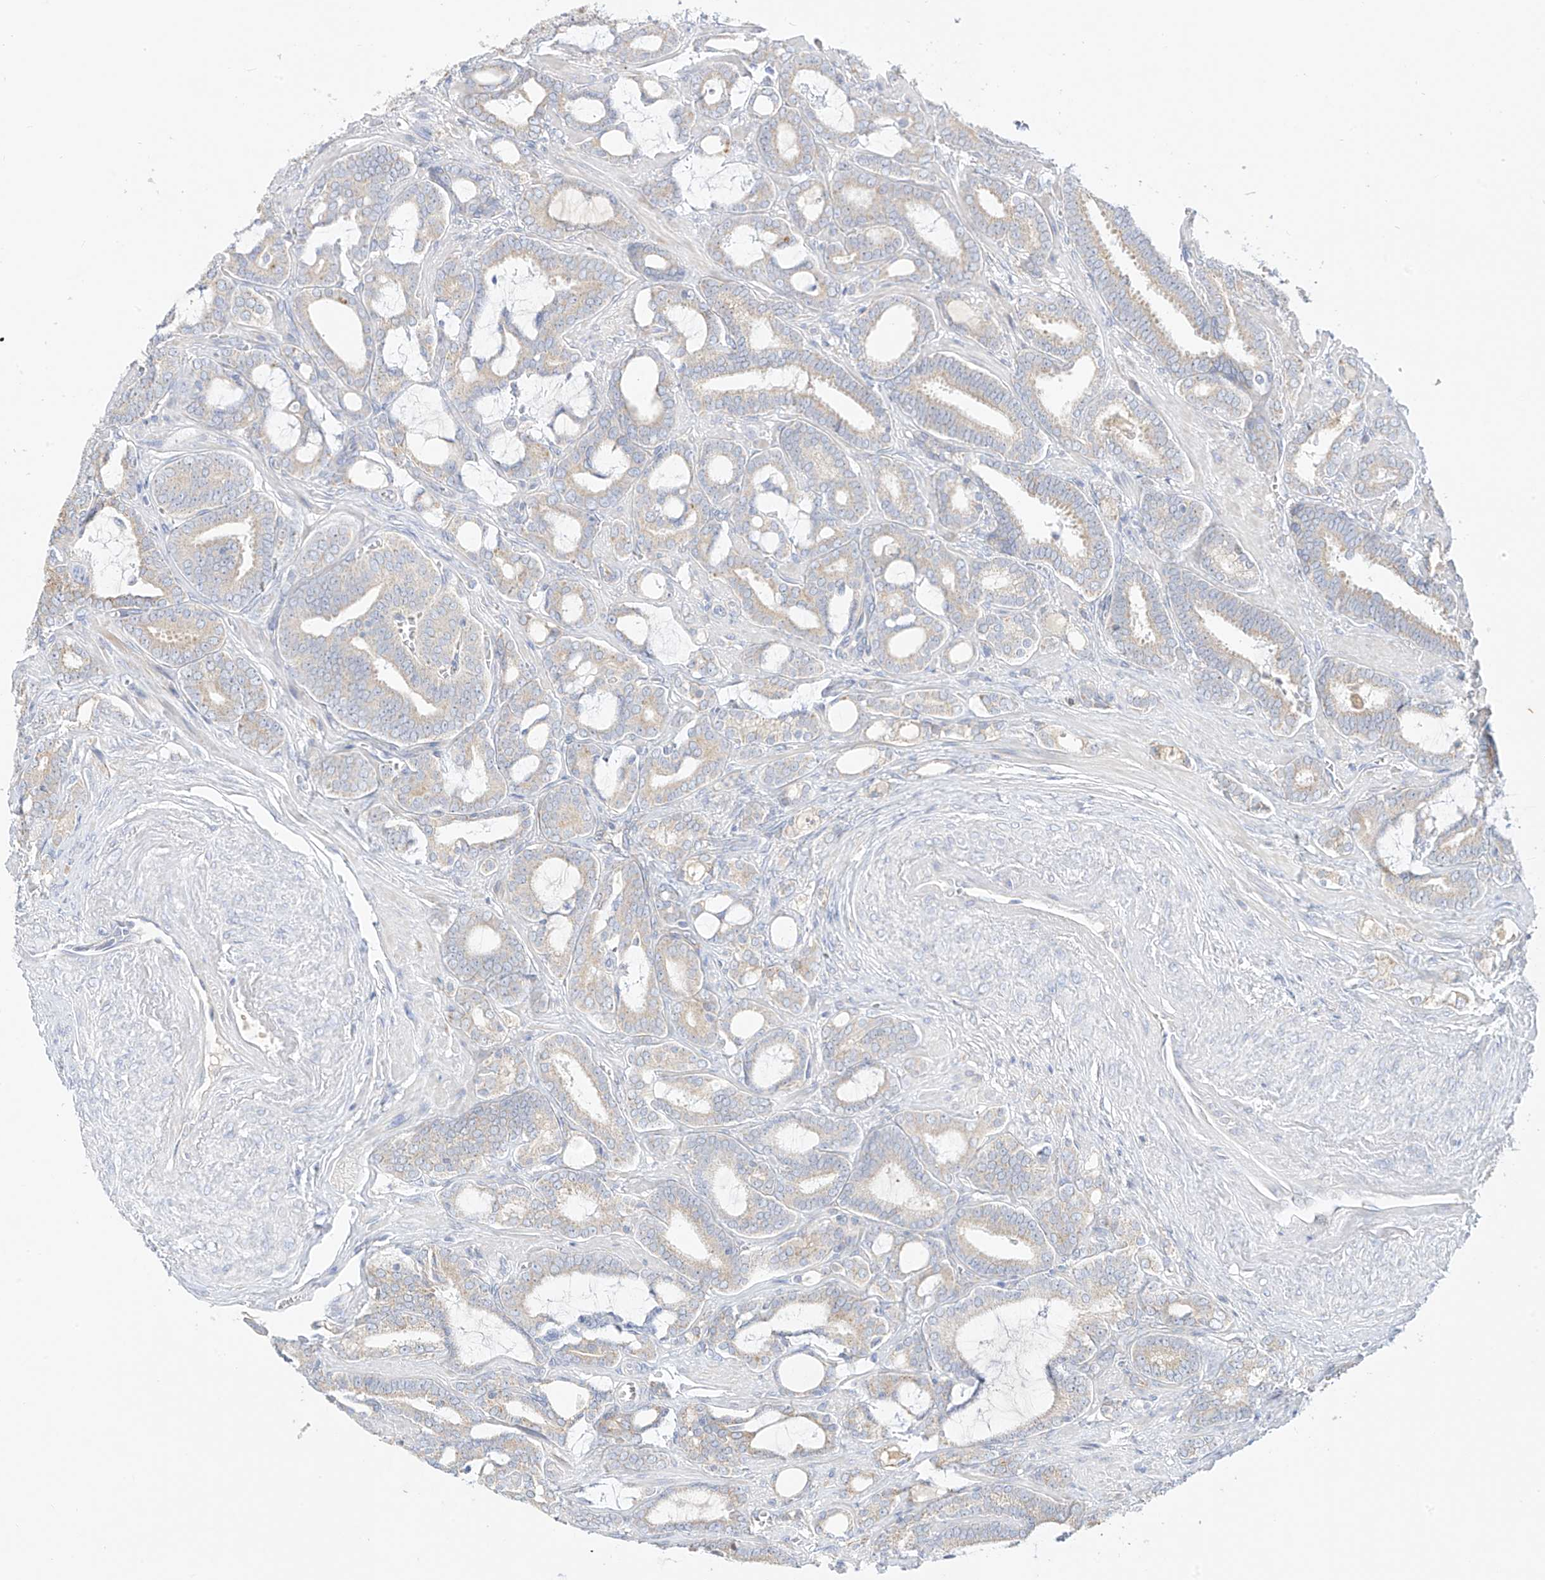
{"staining": {"intensity": "moderate", "quantity": "<25%", "location": "cytoplasmic/membranous"}, "tissue": "prostate cancer", "cell_type": "Tumor cells", "image_type": "cancer", "snomed": [{"axis": "morphology", "description": "Adenocarcinoma, High grade"}, {"axis": "topography", "description": "Prostate and seminal vesicle, NOS"}], "caption": "Protein positivity by IHC demonstrates moderate cytoplasmic/membranous expression in approximately <25% of tumor cells in prostate cancer.", "gene": "RASA2", "patient": {"sex": "male", "age": 67}}